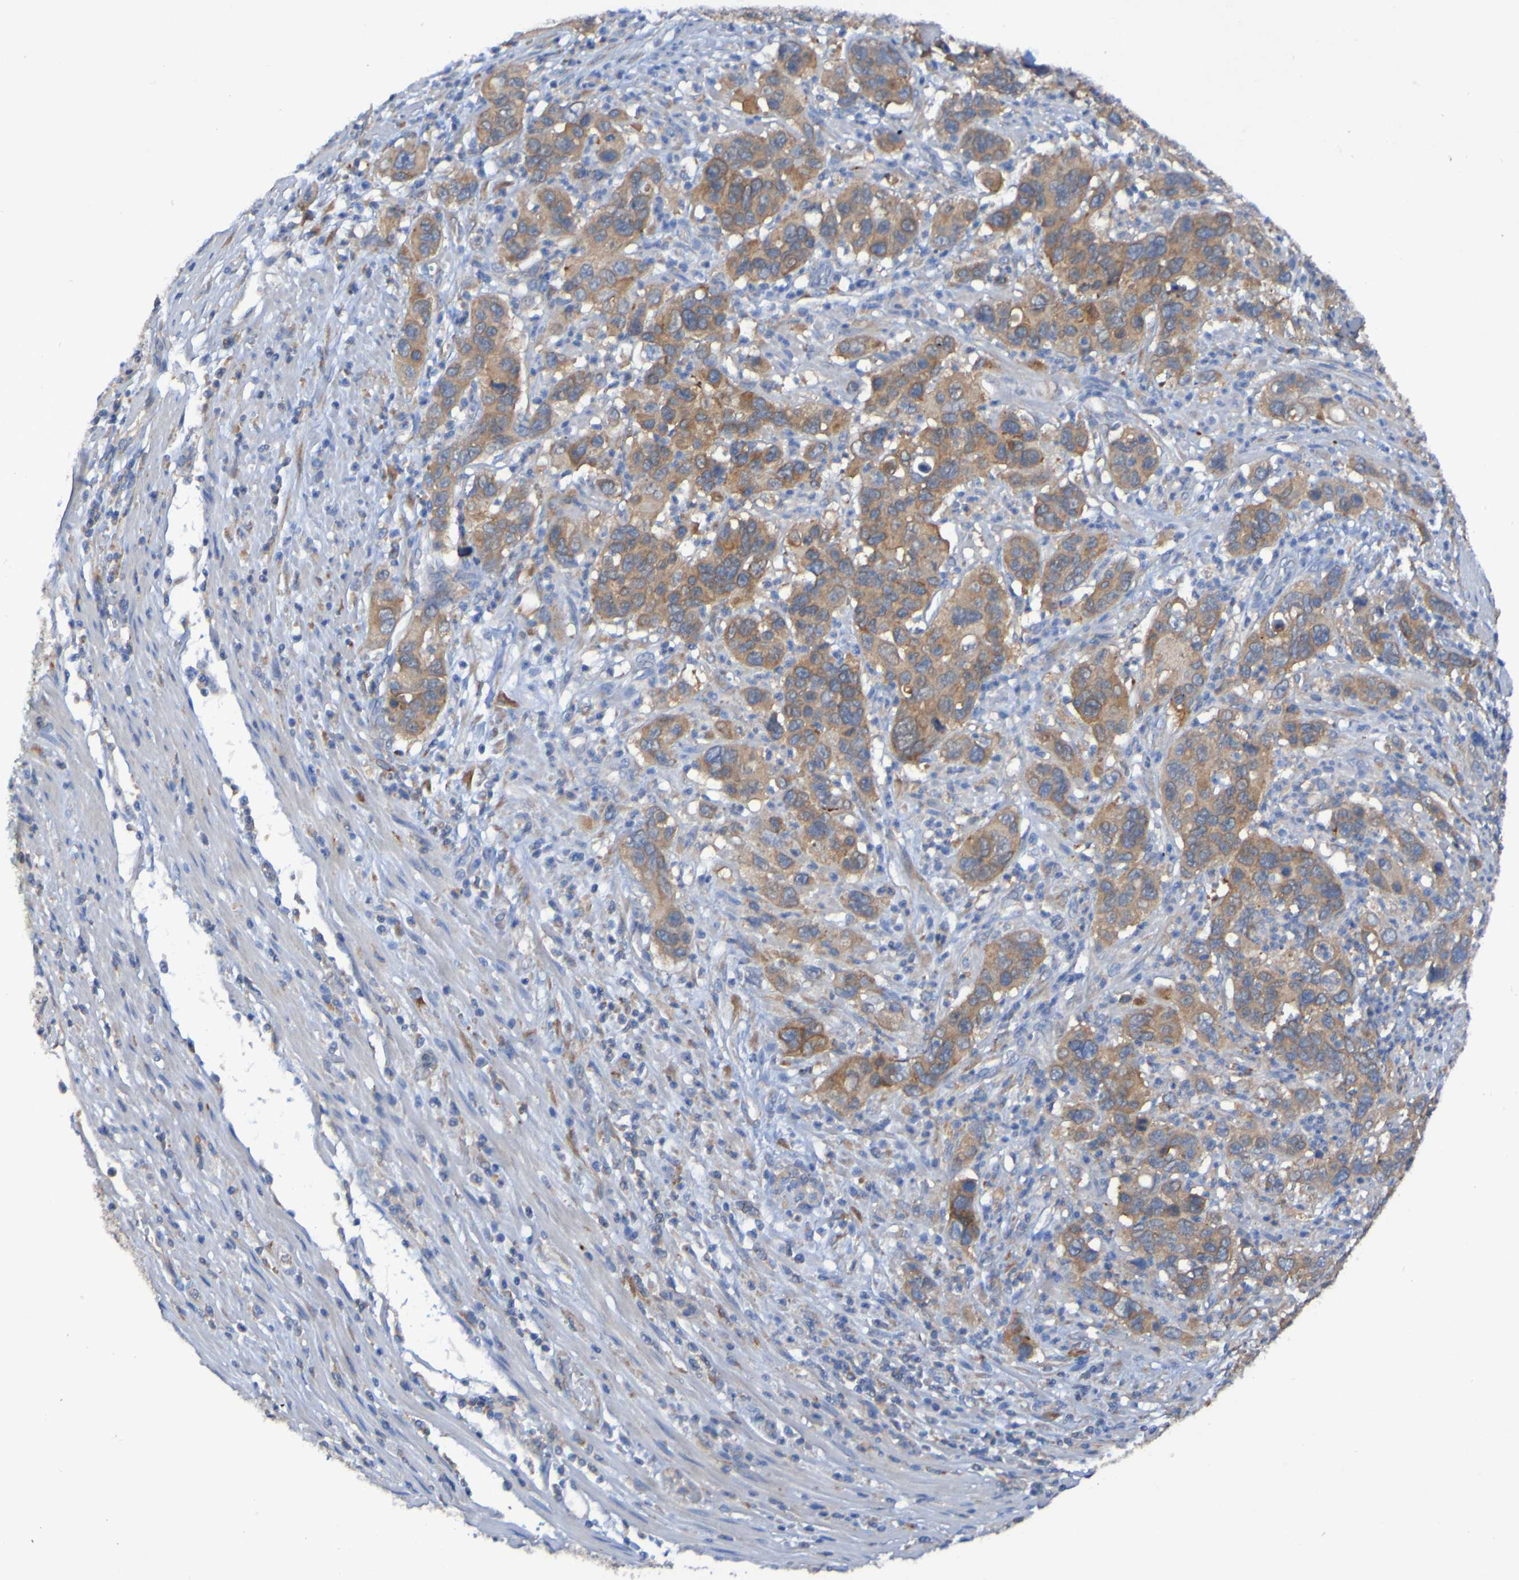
{"staining": {"intensity": "moderate", "quantity": ">75%", "location": "cytoplasmic/membranous"}, "tissue": "pancreatic cancer", "cell_type": "Tumor cells", "image_type": "cancer", "snomed": [{"axis": "morphology", "description": "Adenocarcinoma, NOS"}, {"axis": "topography", "description": "Pancreas"}], "caption": "Immunohistochemistry (DAB (3,3'-diaminobenzidine)) staining of human pancreatic cancer (adenocarcinoma) displays moderate cytoplasmic/membranous protein expression in approximately >75% of tumor cells. Nuclei are stained in blue.", "gene": "ARHGEF16", "patient": {"sex": "female", "age": 71}}